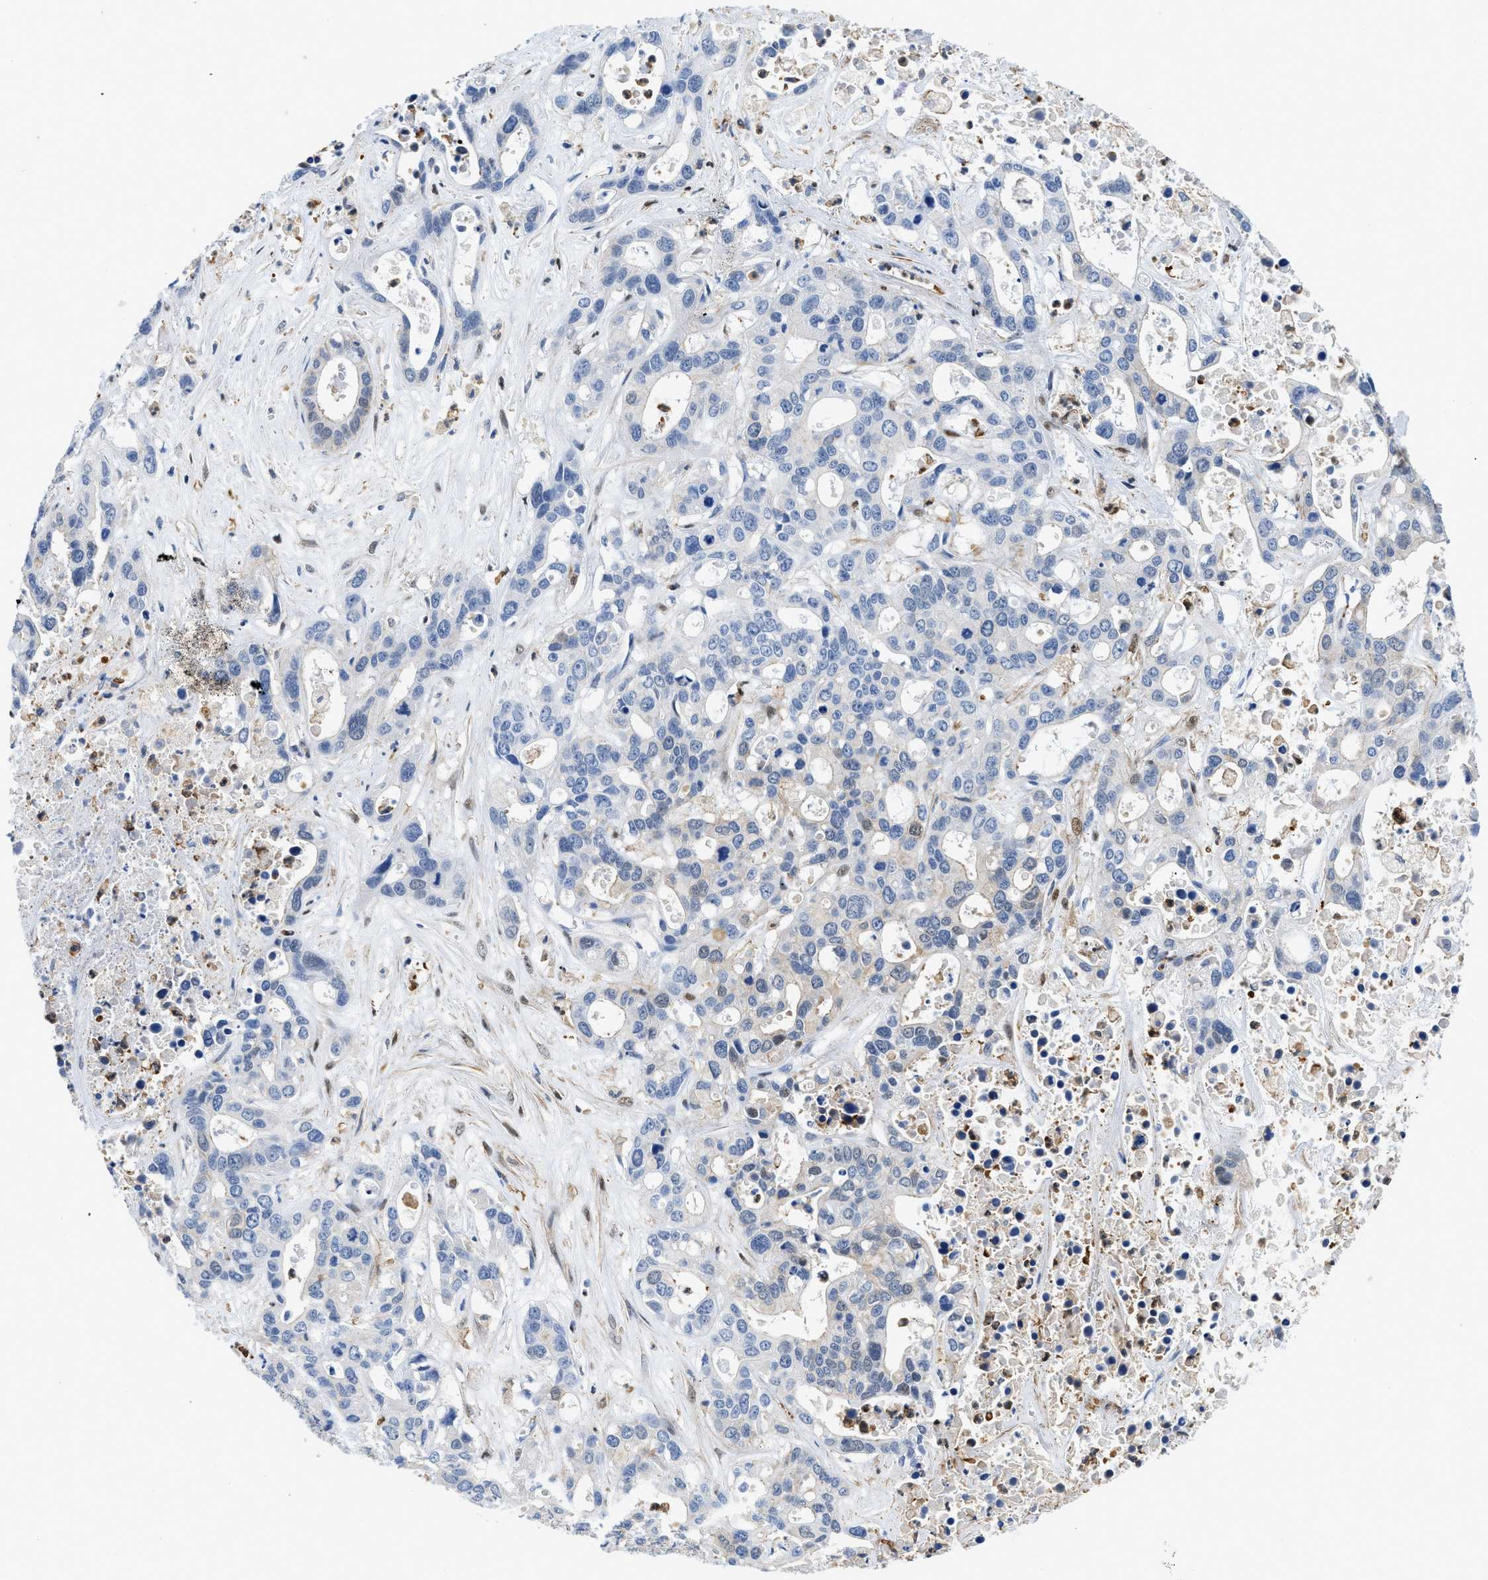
{"staining": {"intensity": "negative", "quantity": "none", "location": "none"}, "tissue": "liver cancer", "cell_type": "Tumor cells", "image_type": "cancer", "snomed": [{"axis": "morphology", "description": "Cholangiocarcinoma"}, {"axis": "topography", "description": "Liver"}], "caption": "Tumor cells are negative for protein expression in human liver cancer (cholangiocarcinoma). (IHC, brightfield microscopy, high magnification).", "gene": "GSN", "patient": {"sex": "female", "age": 65}}